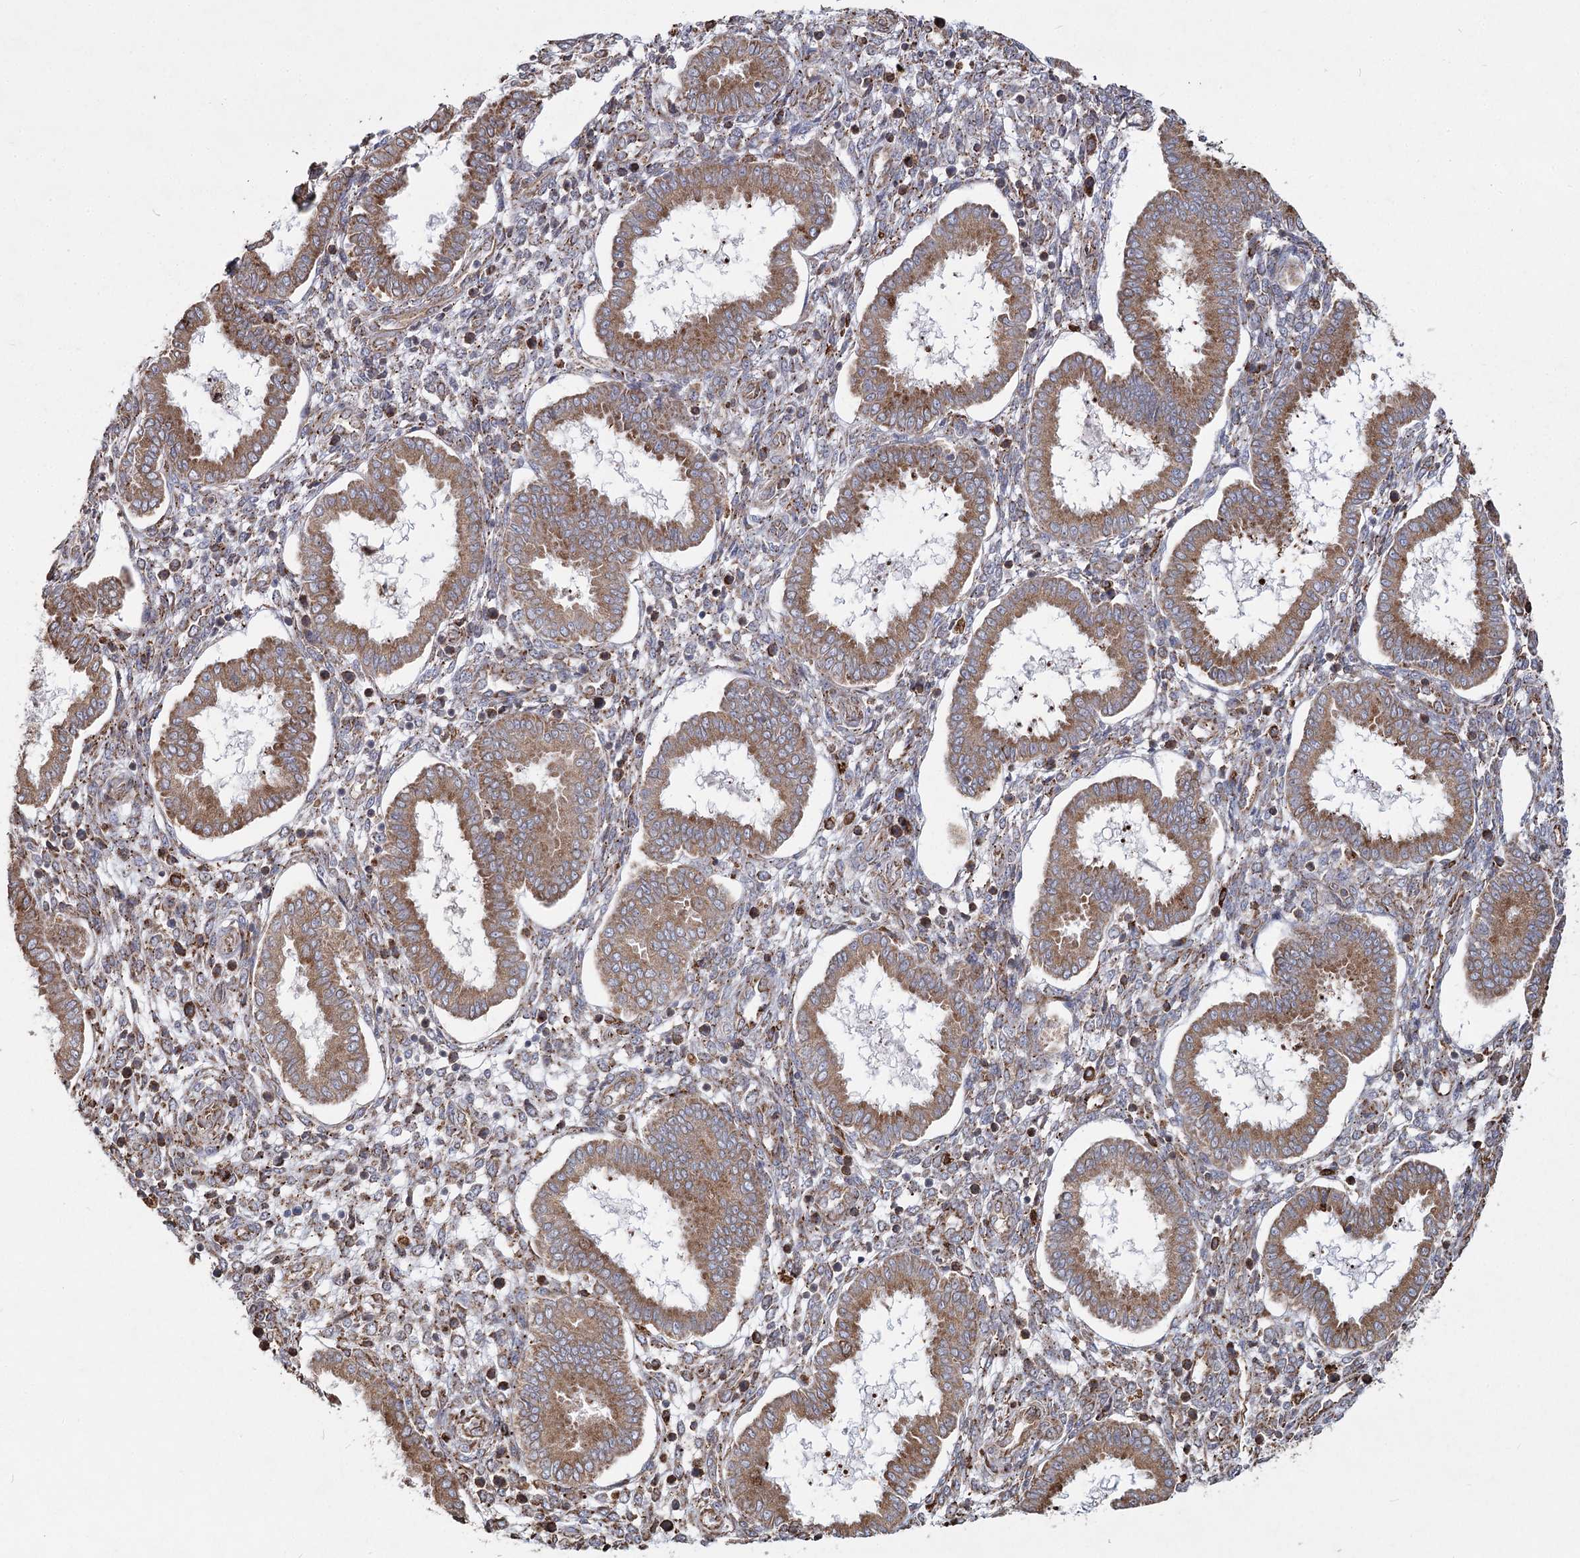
{"staining": {"intensity": "moderate", "quantity": "<25%", "location": "cytoplasmic/membranous"}, "tissue": "endometrium", "cell_type": "Cells in endometrial stroma", "image_type": "normal", "snomed": [{"axis": "morphology", "description": "Normal tissue, NOS"}, {"axis": "topography", "description": "Endometrium"}], "caption": "Protein staining of unremarkable endometrium exhibits moderate cytoplasmic/membranous expression in about <25% of cells in endometrial stroma.", "gene": "NHLRC2", "patient": {"sex": "female", "age": 24}}